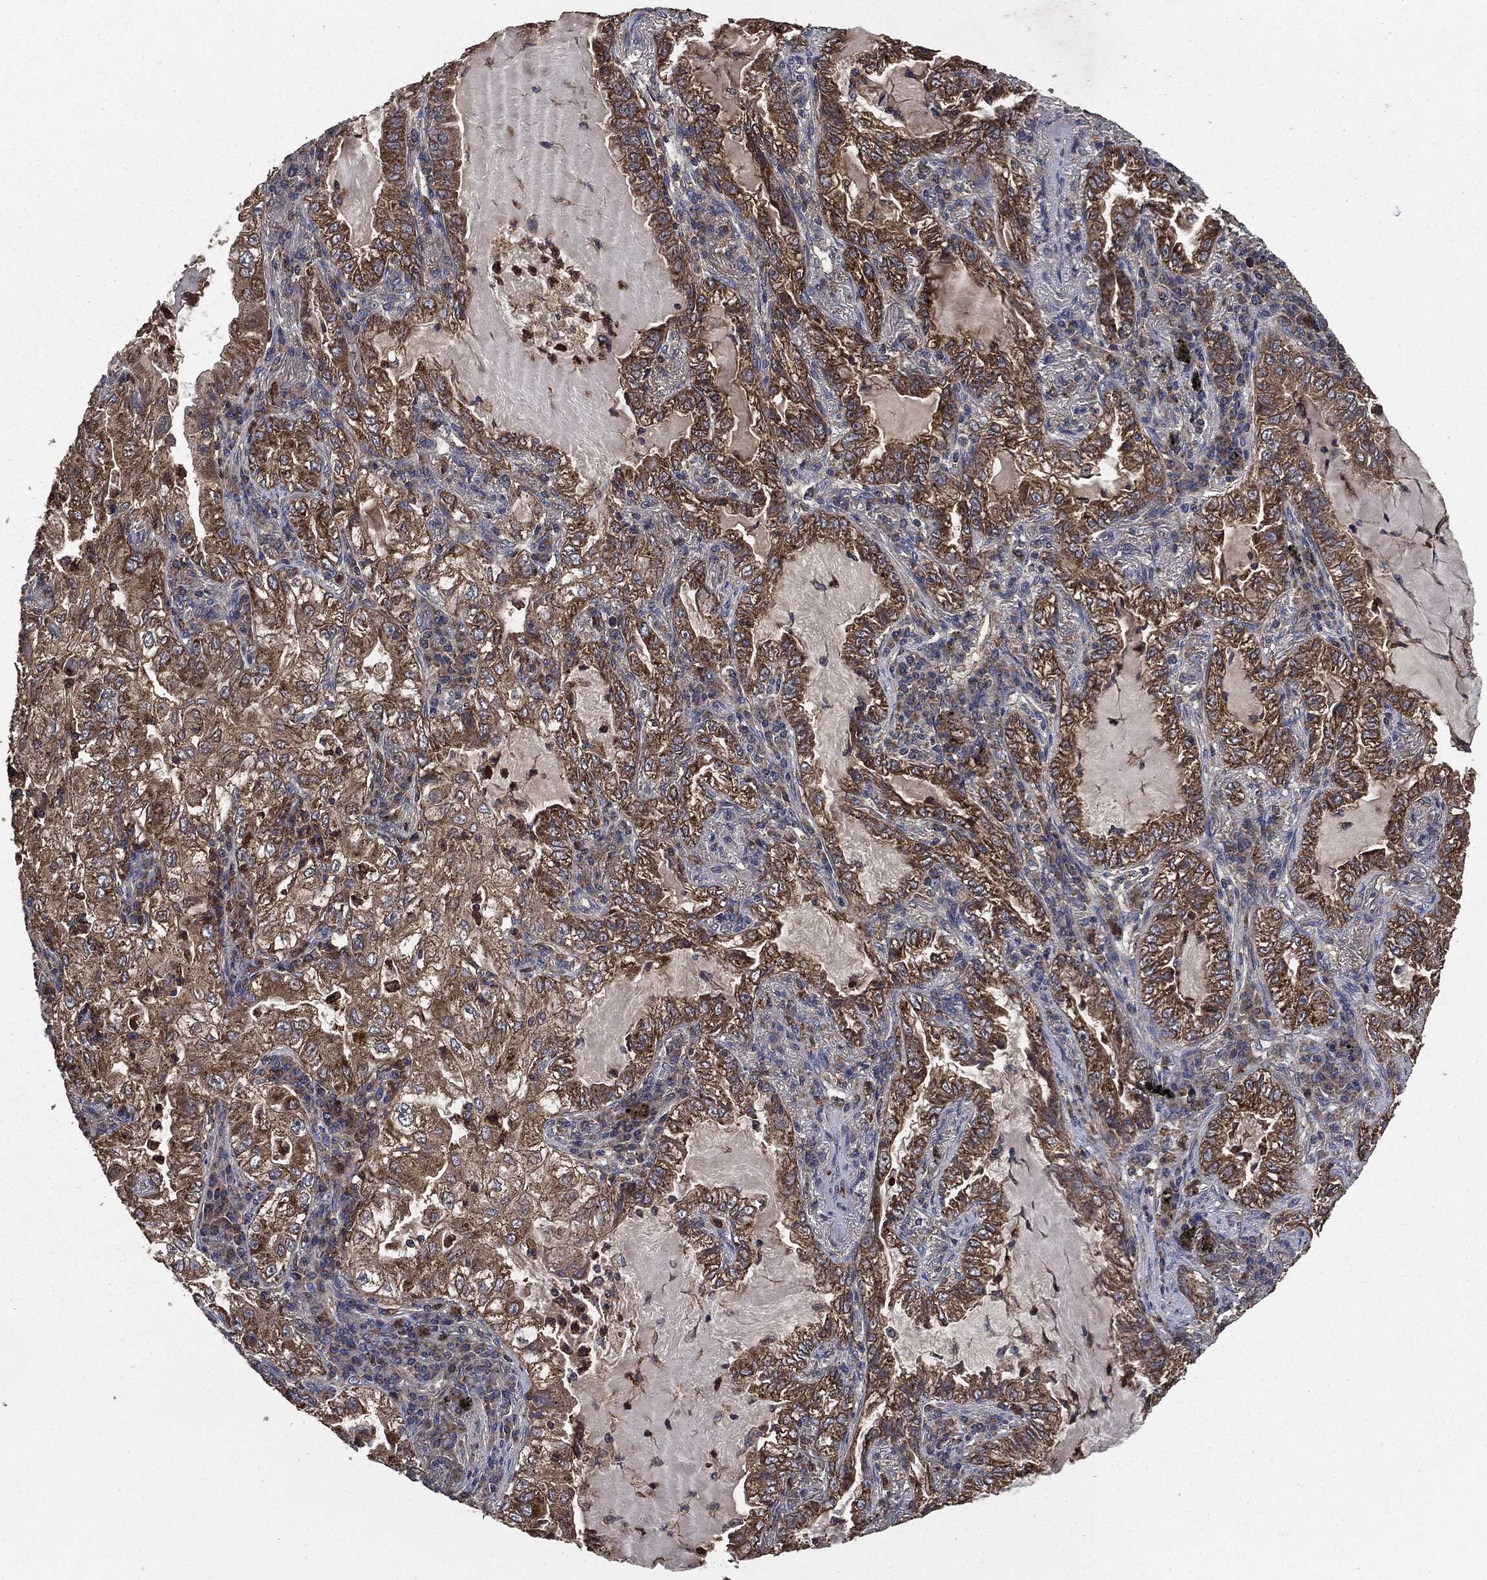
{"staining": {"intensity": "moderate", "quantity": ">75%", "location": "cytoplasmic/membranous"}, "tissue": "lung cancer", "cell_type": "Tumor cells", "image_type": "cancer", "snomed": [{"axis": "morphology", "description": "Adenocarcinoma, NOS"}, {"axis": "topography", "description": "Lung"}], "caption": "DAB immunohistochemical staining of human lung adenocarcinoma displays moderate cytoplasmic/membranous protein expression in about >75% of tumor cells.", "gene": "MAPK6", "patient": {"sex": "female", "age": 73}}